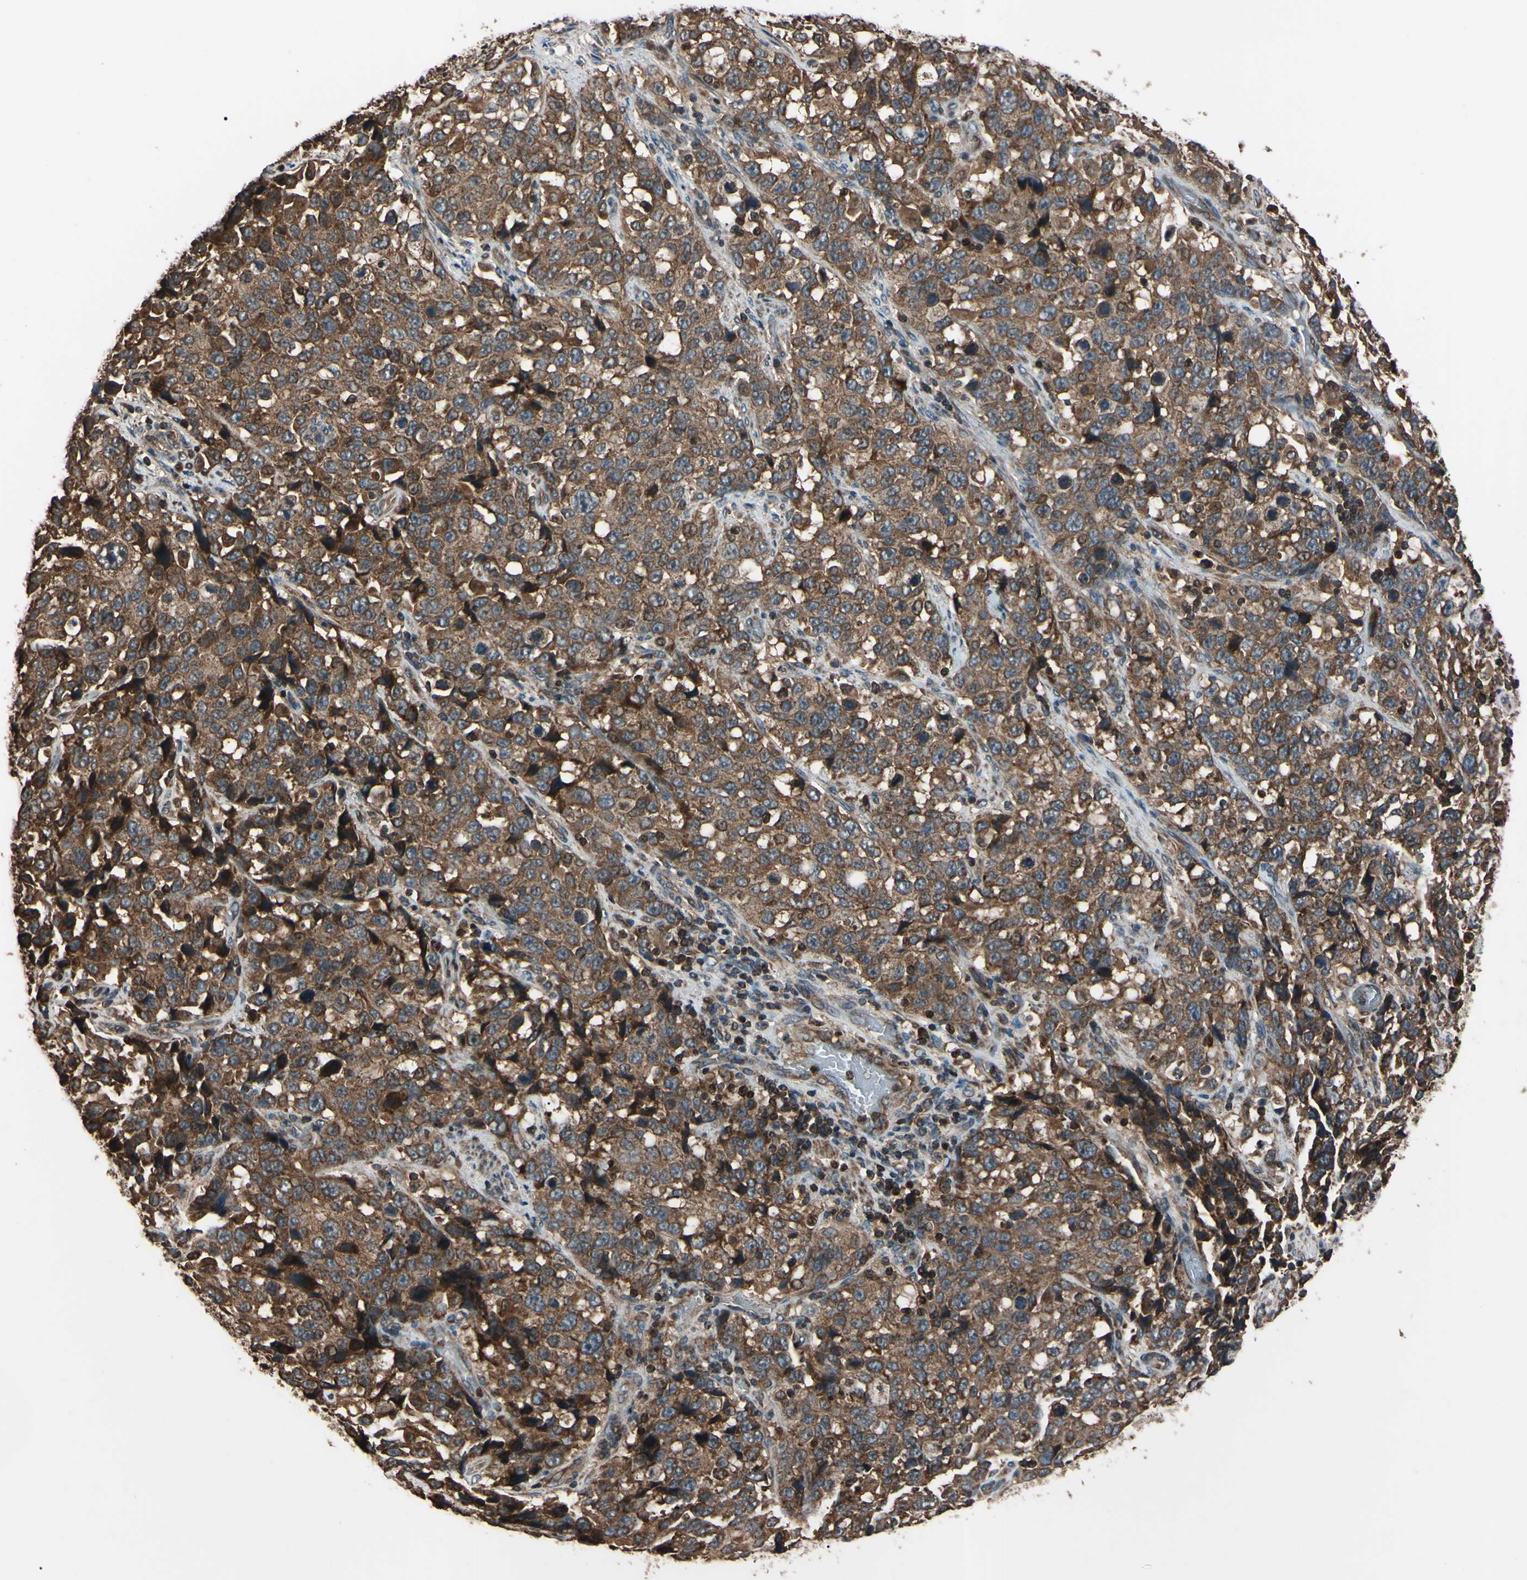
{"staining": {"intensity": "weak", "quantity": ">75%", "location": "cytoplasmic/membranous"}, "tissue": "stomach cancer", "cell_type": "Tumor cells", "image_type": "cancer", "snomed": [{"axis": "morphology", "description": "Normal tissue, NOS"}, {"axis": "morphology", "description": "Adenocarcinoma, NOS"}, {"axis": "topography", "description": "Stomach"}], "caption": "A brown stain labels weak cytoplasmic/membranous positivity of a protein in human stomach cancer (adenocarcinoma) tumor cells.", "gene": "TNFRSF1A", "patient": {"sex": "male", "age": 48}}